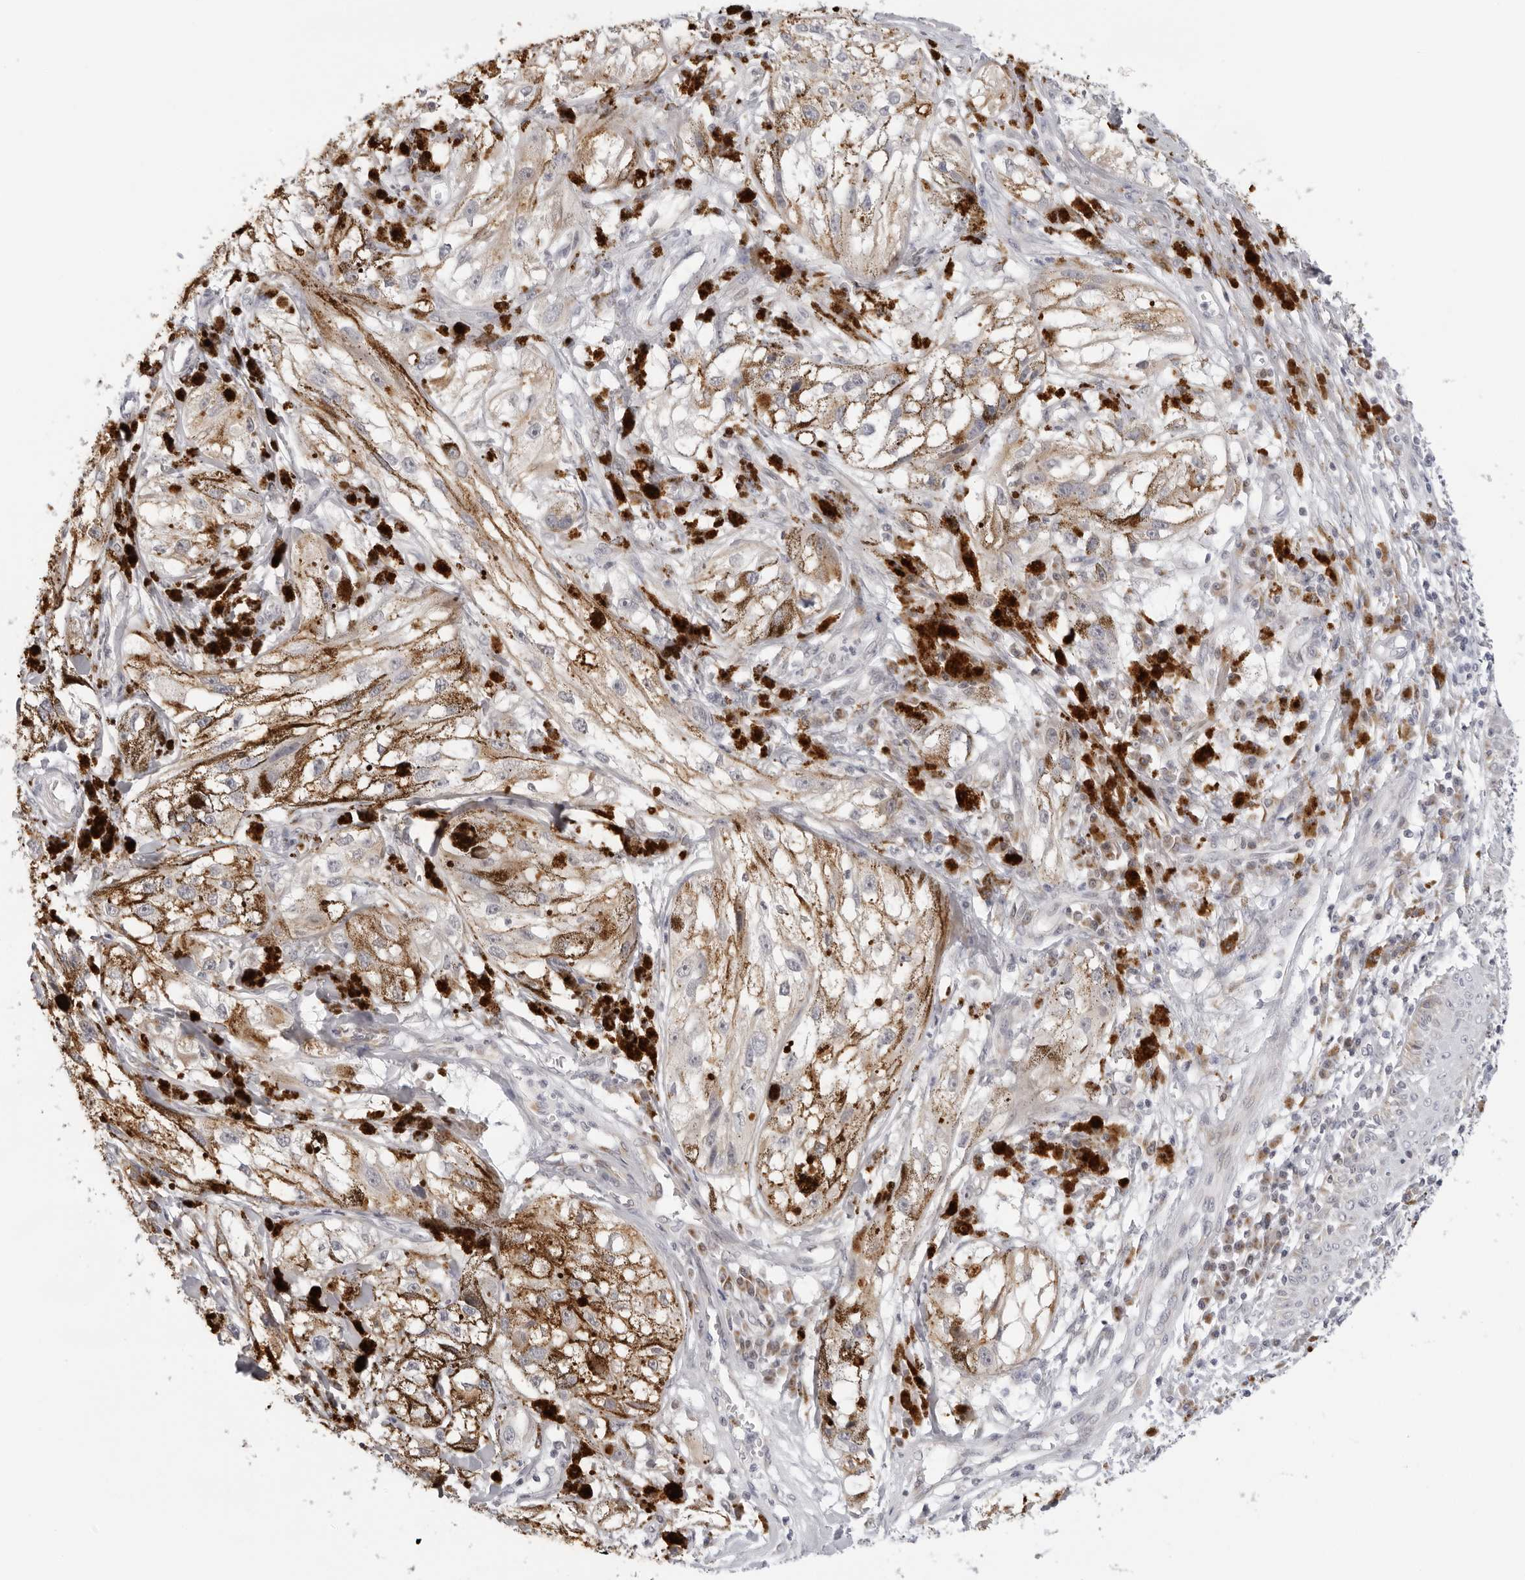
{"staining": {"intensity": "negative", "quantity": "none", "location": "none"}, "tissue": "melanoma", "cell_type": "Tumor cells", "image_type": "cancer", "snomed": [{"axis": "morphology", "description": "Malignant melanoma, NOS"}, {"axis": "topography", "description": "Skin"}], "caption": "Immunohistochemistry (IHC) image of melanoma stained for a protein (brown), which reveals no staining in tumor cells. Brightfield microscopy of immunohistochemistry stained with DAB (3,3'-diaminobenzidine) (brown) and hematoxylin (blue), captured at high magnification.", "gene": "CIART", "patient": {"sex": "male", "age": 88}}